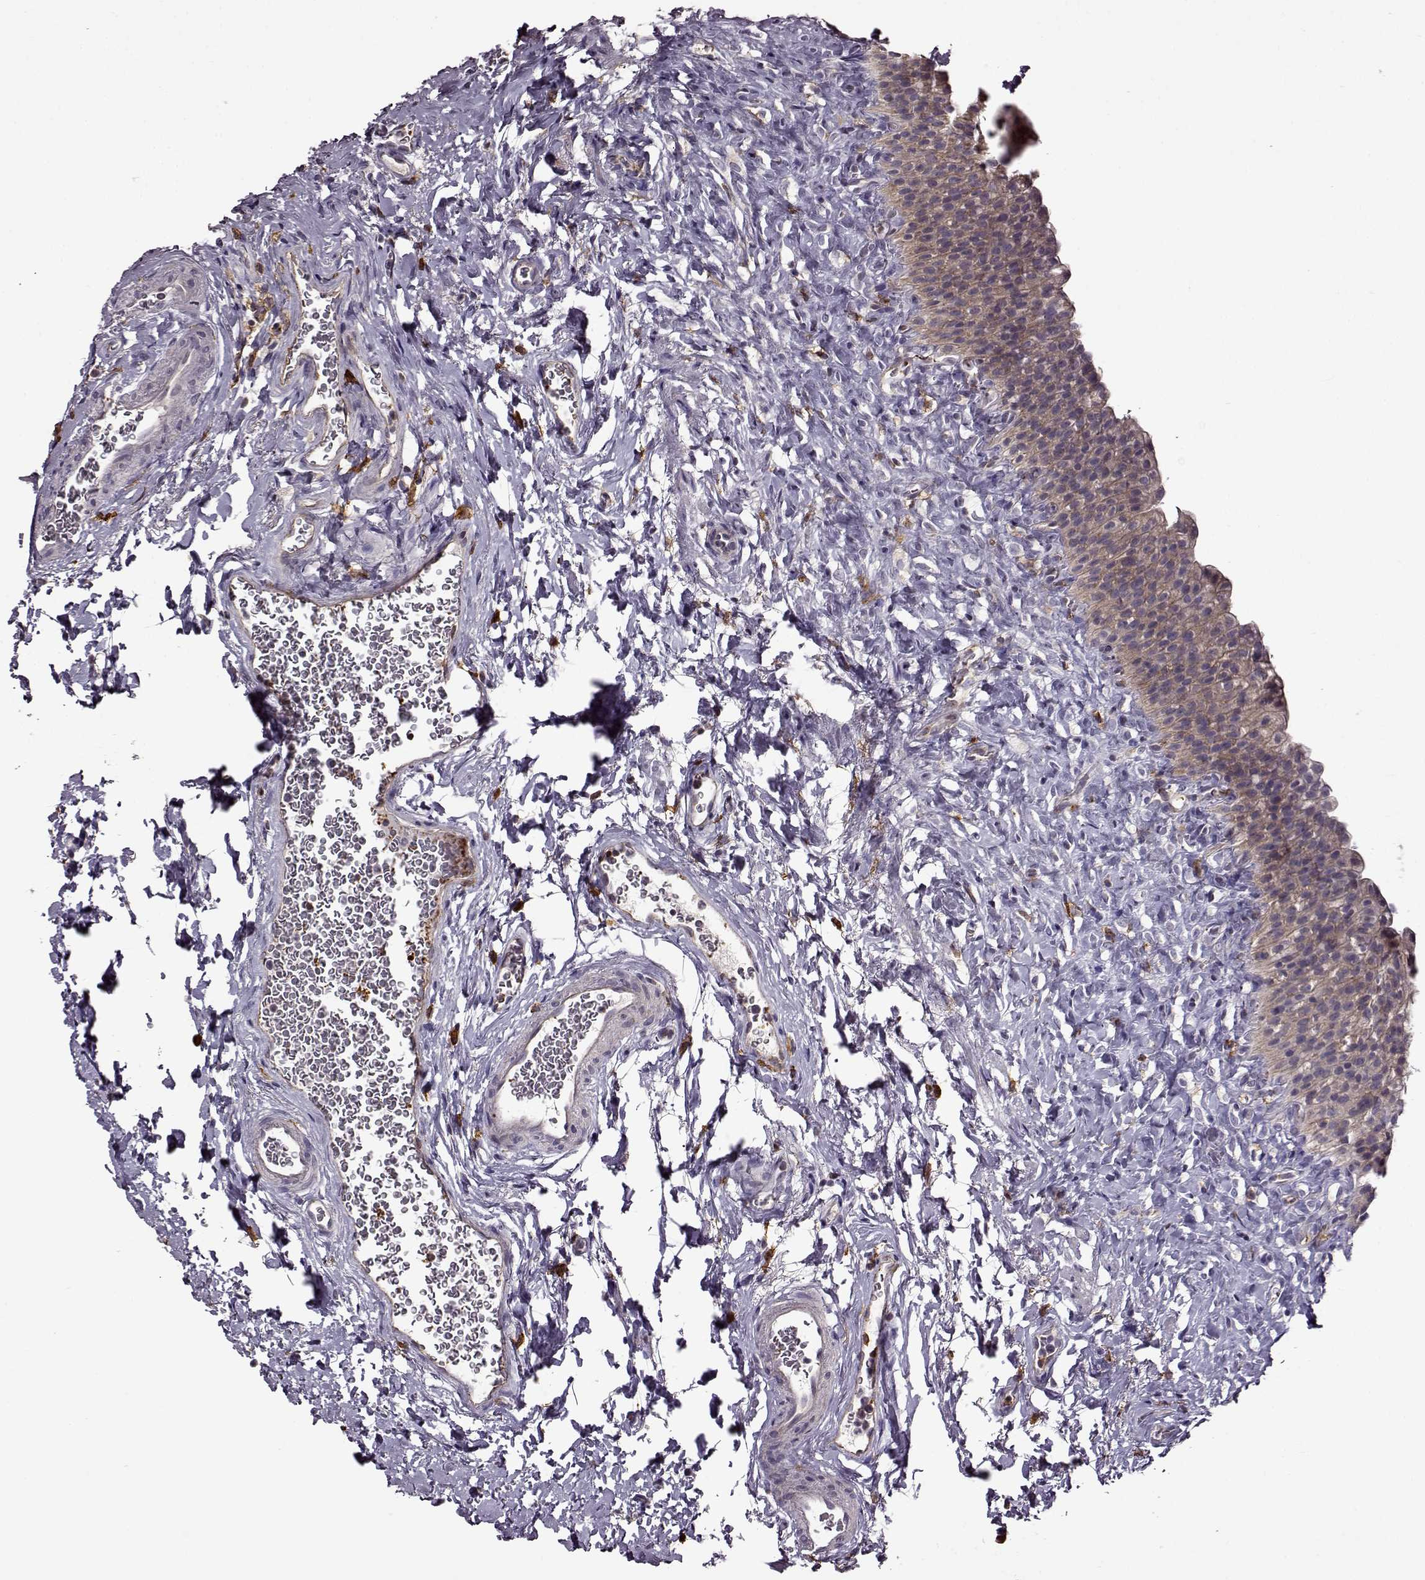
{"staining": {"intensity": "weak", "quantity": ">75%", "location": "cytoplasmic/membranous"}, "tissue": "urinary bladder", "cell_type": "Urothelial cells", "image_type": "normal", "snomed": [{"axis": "morphology", "description": "Normal tissue, NOS"}, {"axis": "topography", "description": "Urinary bladder"}], "caption": "Immunohistochemical staining of benign urinary bladder exhibits weak cytoplasmic/membranous protein expression in about >75% of urothelial cells. The staining is performed using DAB brown chromogen to label protein expression. The nuclei are counter-stained blue using hematoxylin.", "gene": "MTSS1", "patient": {"sex": "male", "age": 76}}